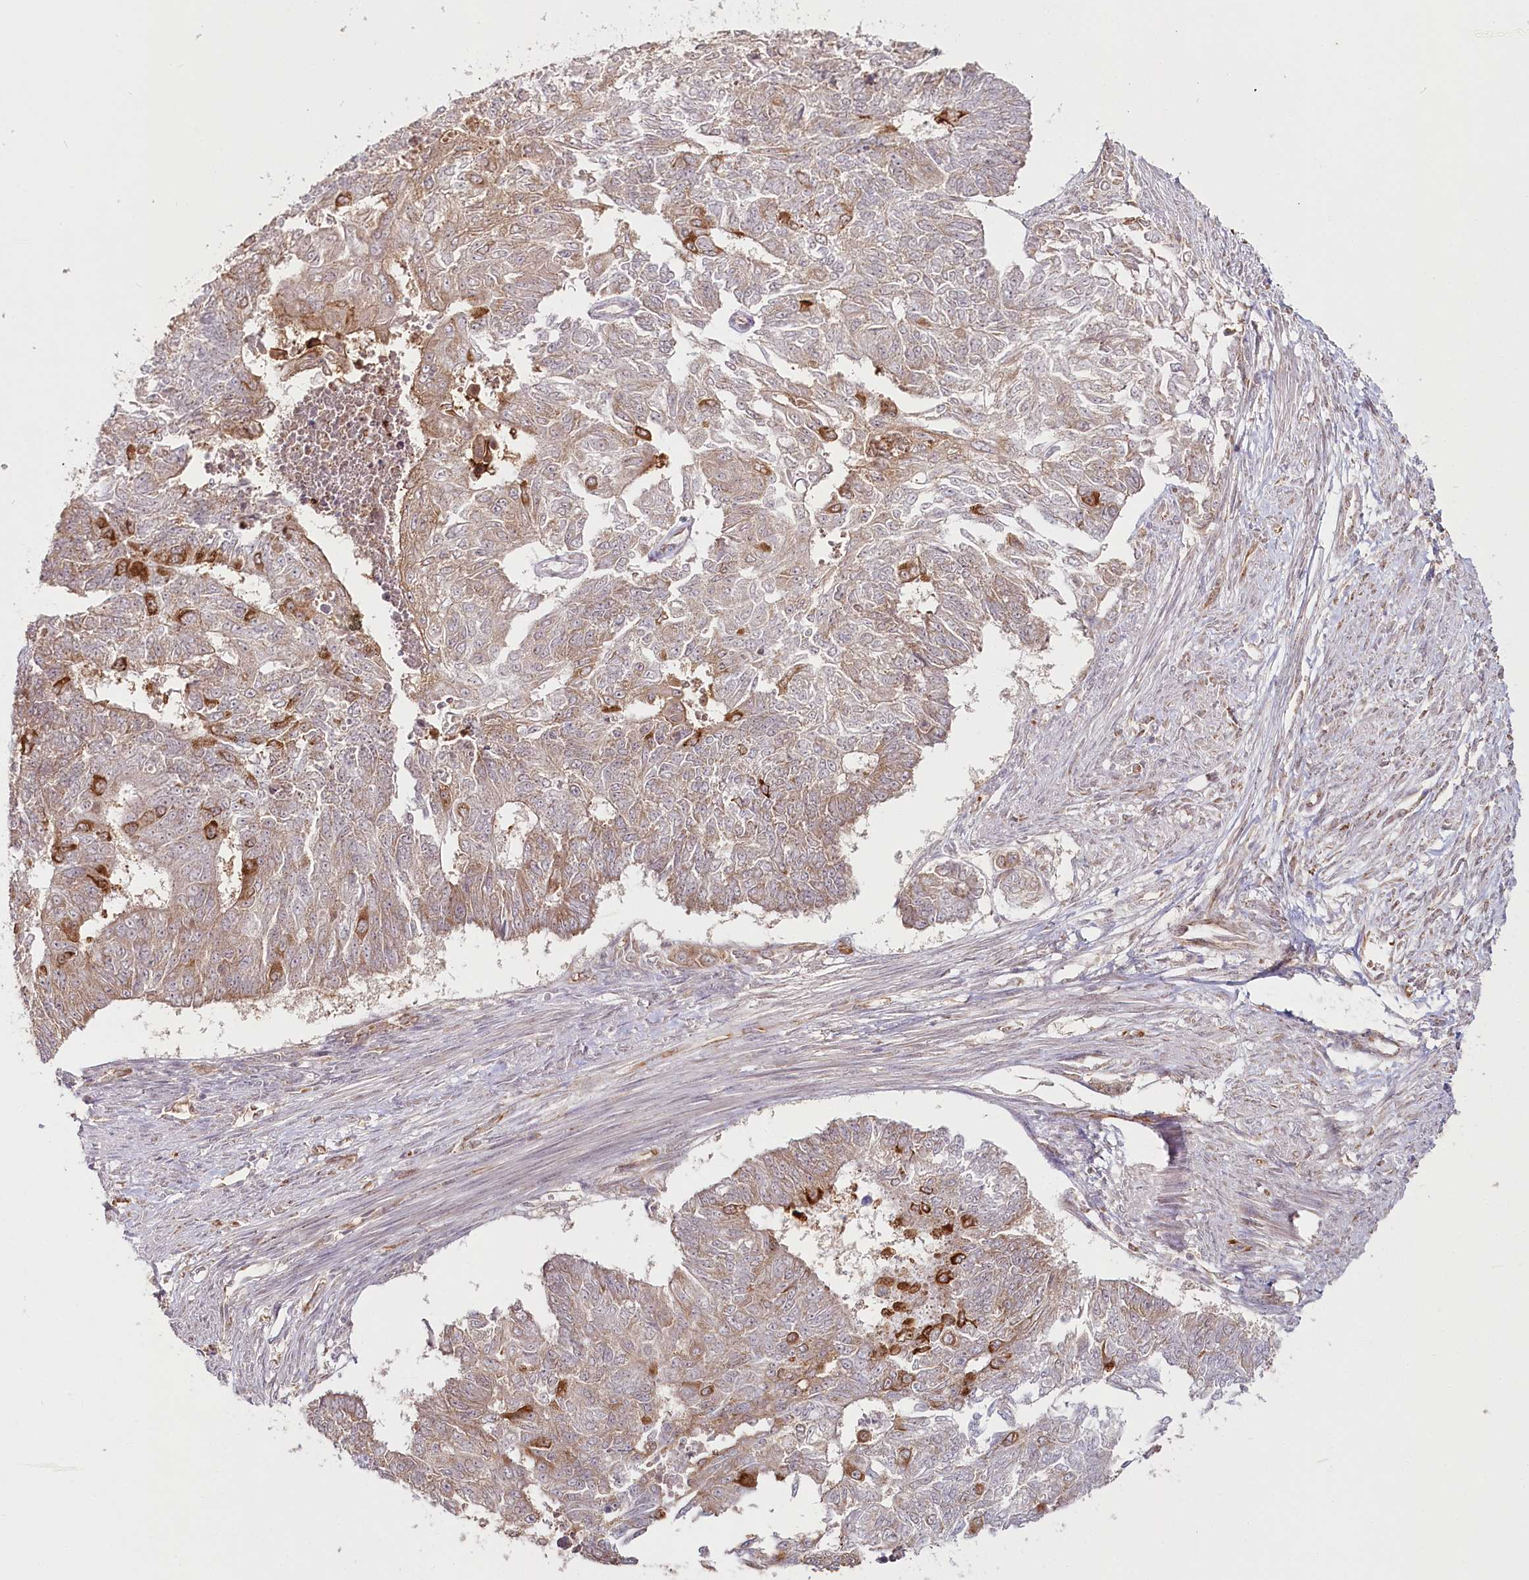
{"staining": {"intensity": "strong", "quantity": "<25%", "location": "cytoplasmic/membranous"}, "tissue": "endometrial cancer", "cell_type": "Tumor cells", "image_type": "cancer", "snomed": [{"axis": "morphology", "description": "Adenocarcinoma, NOS"}, {"axis": "topography", "description": "Endometrium"}], "caption": "Human adenocarcinoma (endometrial) stained with a brown dye demonstrates strong cytoplasmic/membranous positive expression in approximately <25% of tumor cells.", "gene": "OTUD4", "patient": {"sex": "female", "age": 32}}